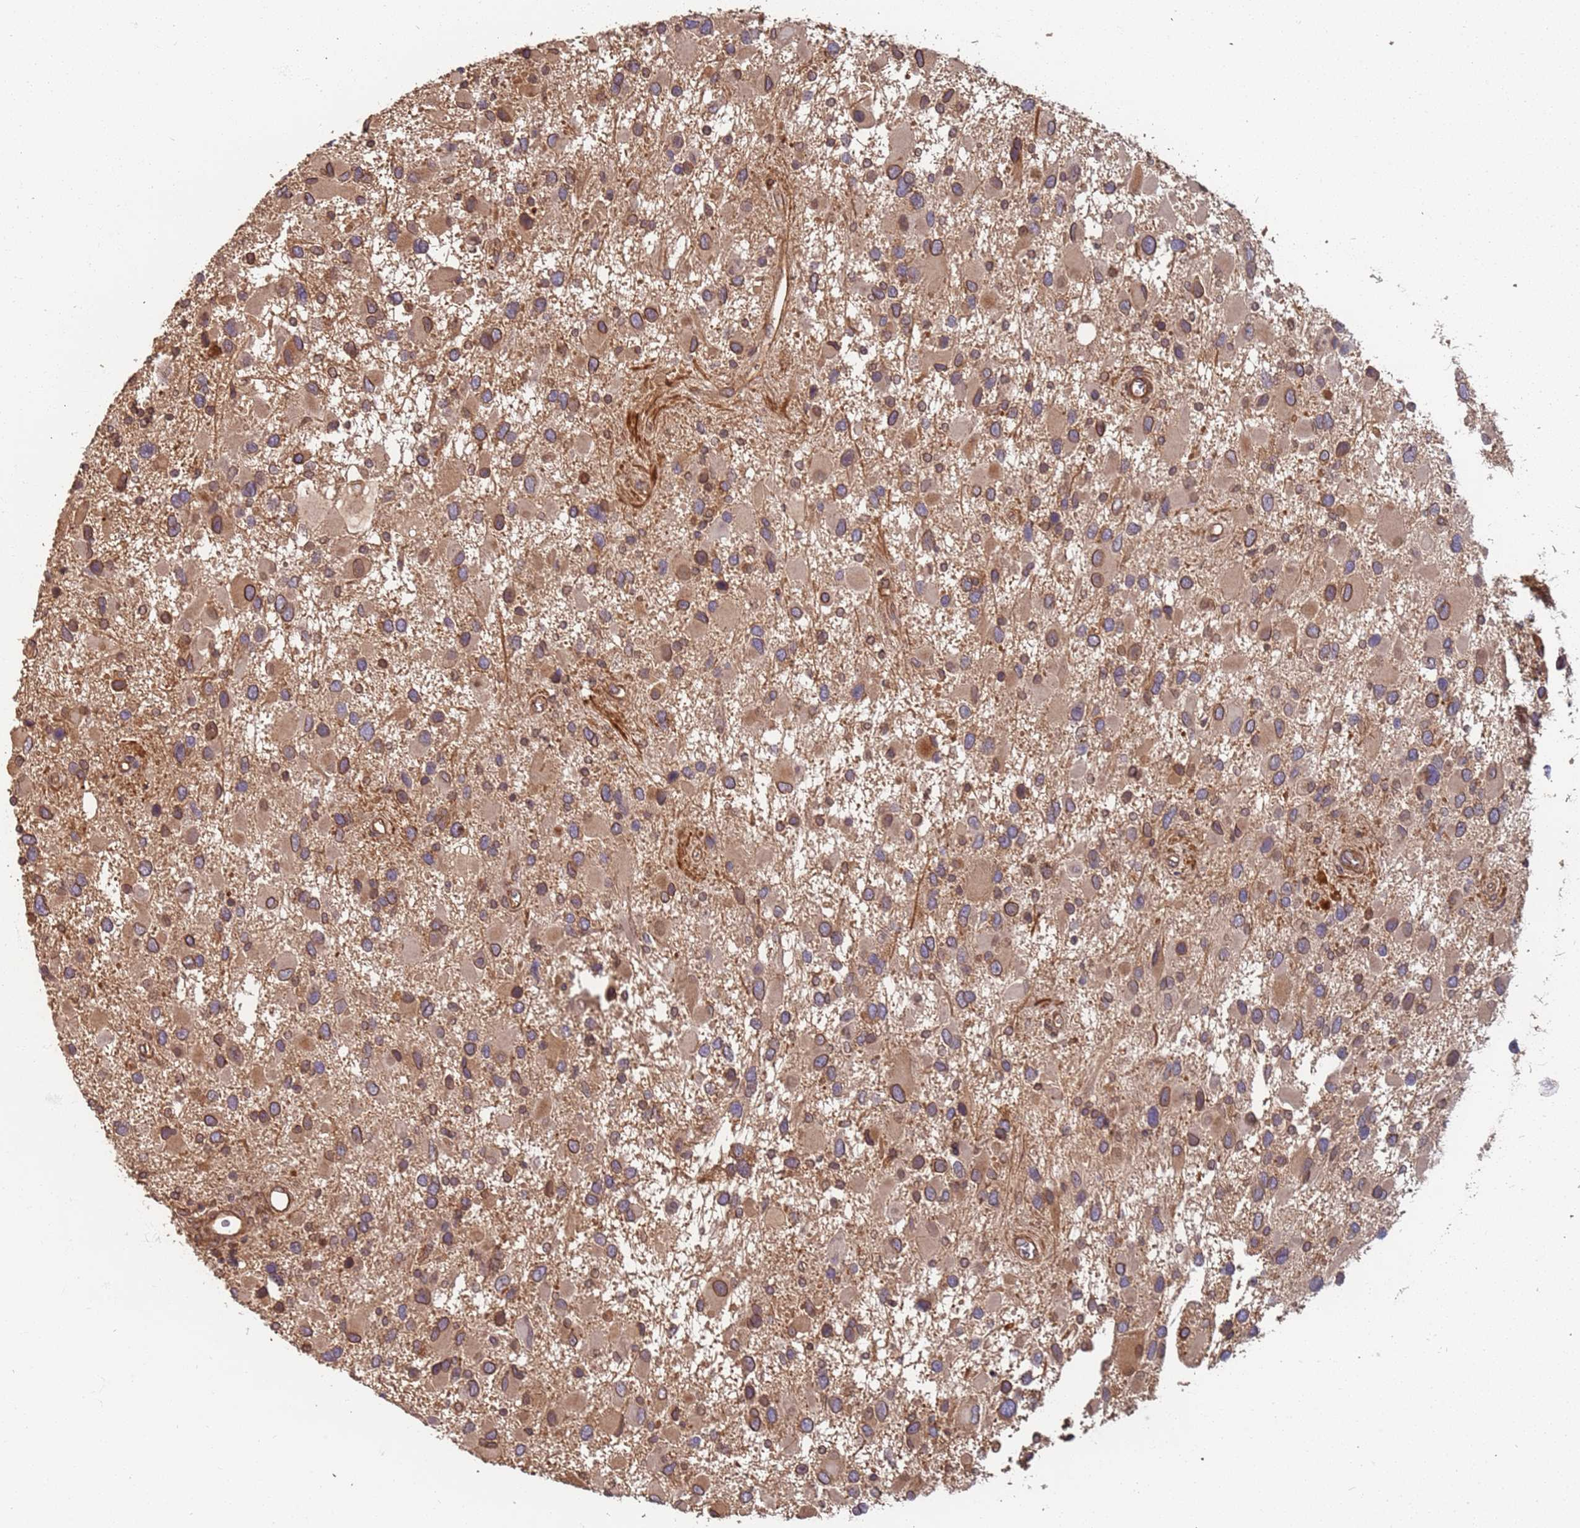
{"staining": {"intensity": "weak", "quantity": "<25%", "location": "nuclear"}, "tissue": "glioma", "cell_type": "Tumor cells", "image_type": "cancer", "snomed": [{"axis": "morphology", "description": "Glioma, malignant, High grade"}, {"axis": "topography", "description": "Brain"}], "caption": "A high-resolution micrograph shows immunohistochemistry staining of glioma, which displays no significant positivity in tumor cells.", "gene": "SDCCAG8", "patient": {"sex": "male", "age": 53}}